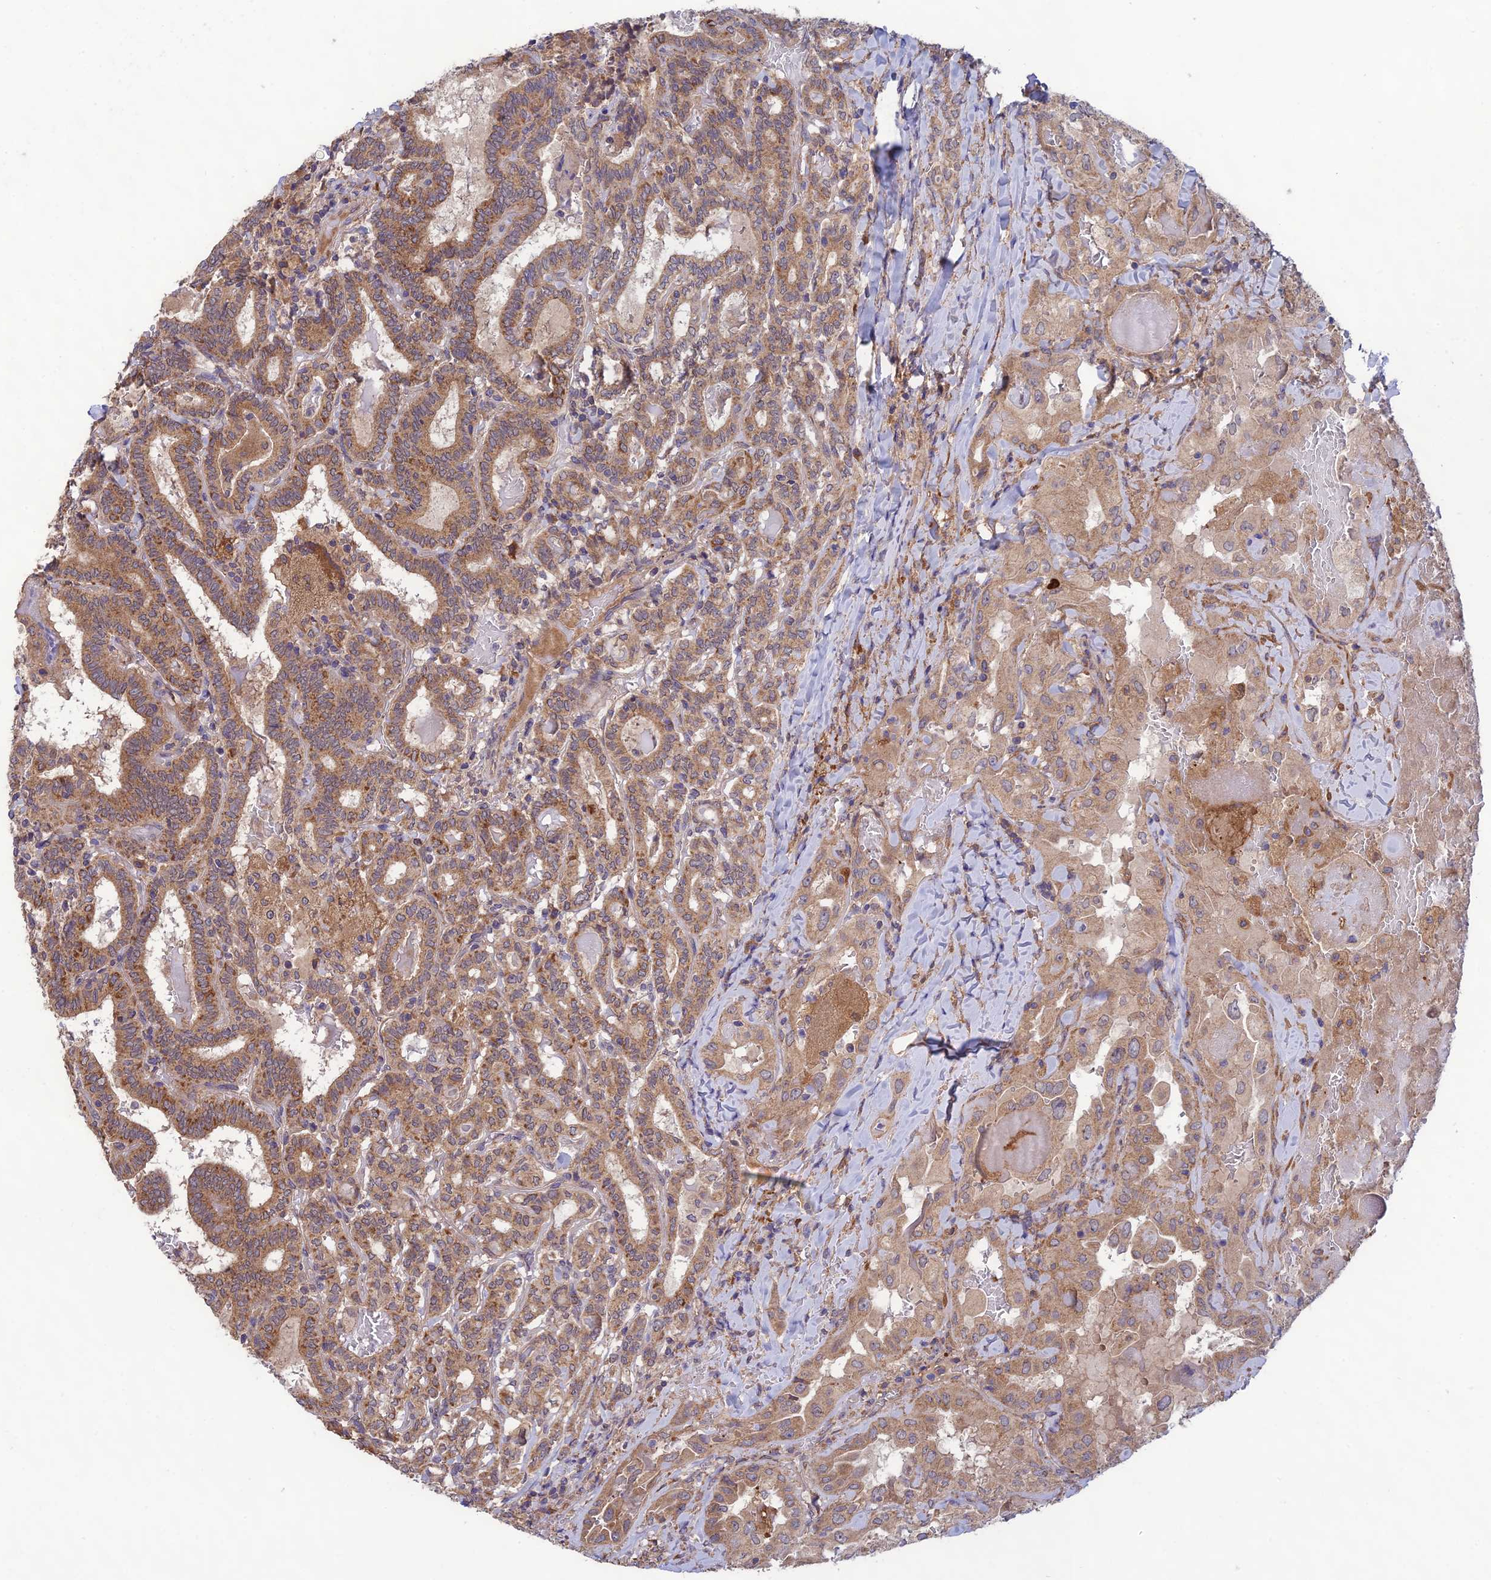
{"staining": {"intensity": "moderate", "quantity": ">75%", "location": "cytoplasmic/membranous"}, "tissue": "thyroid cancer", "cell_type": "Tumor cells", "image_type": "cancer", "snomed": [{"axis": "morphology", "description": "Papillary adenocarcinoma, NOS"}, {"axis": "topography", "description": "Thyroid gland"}], "caption": "Thyroid cancer tissue shows moderate cytoplasmic/membranous expression in about >75% of tumor cells", "gene": "MRNIP", "patient": {"sex": "female", "age": 72}}